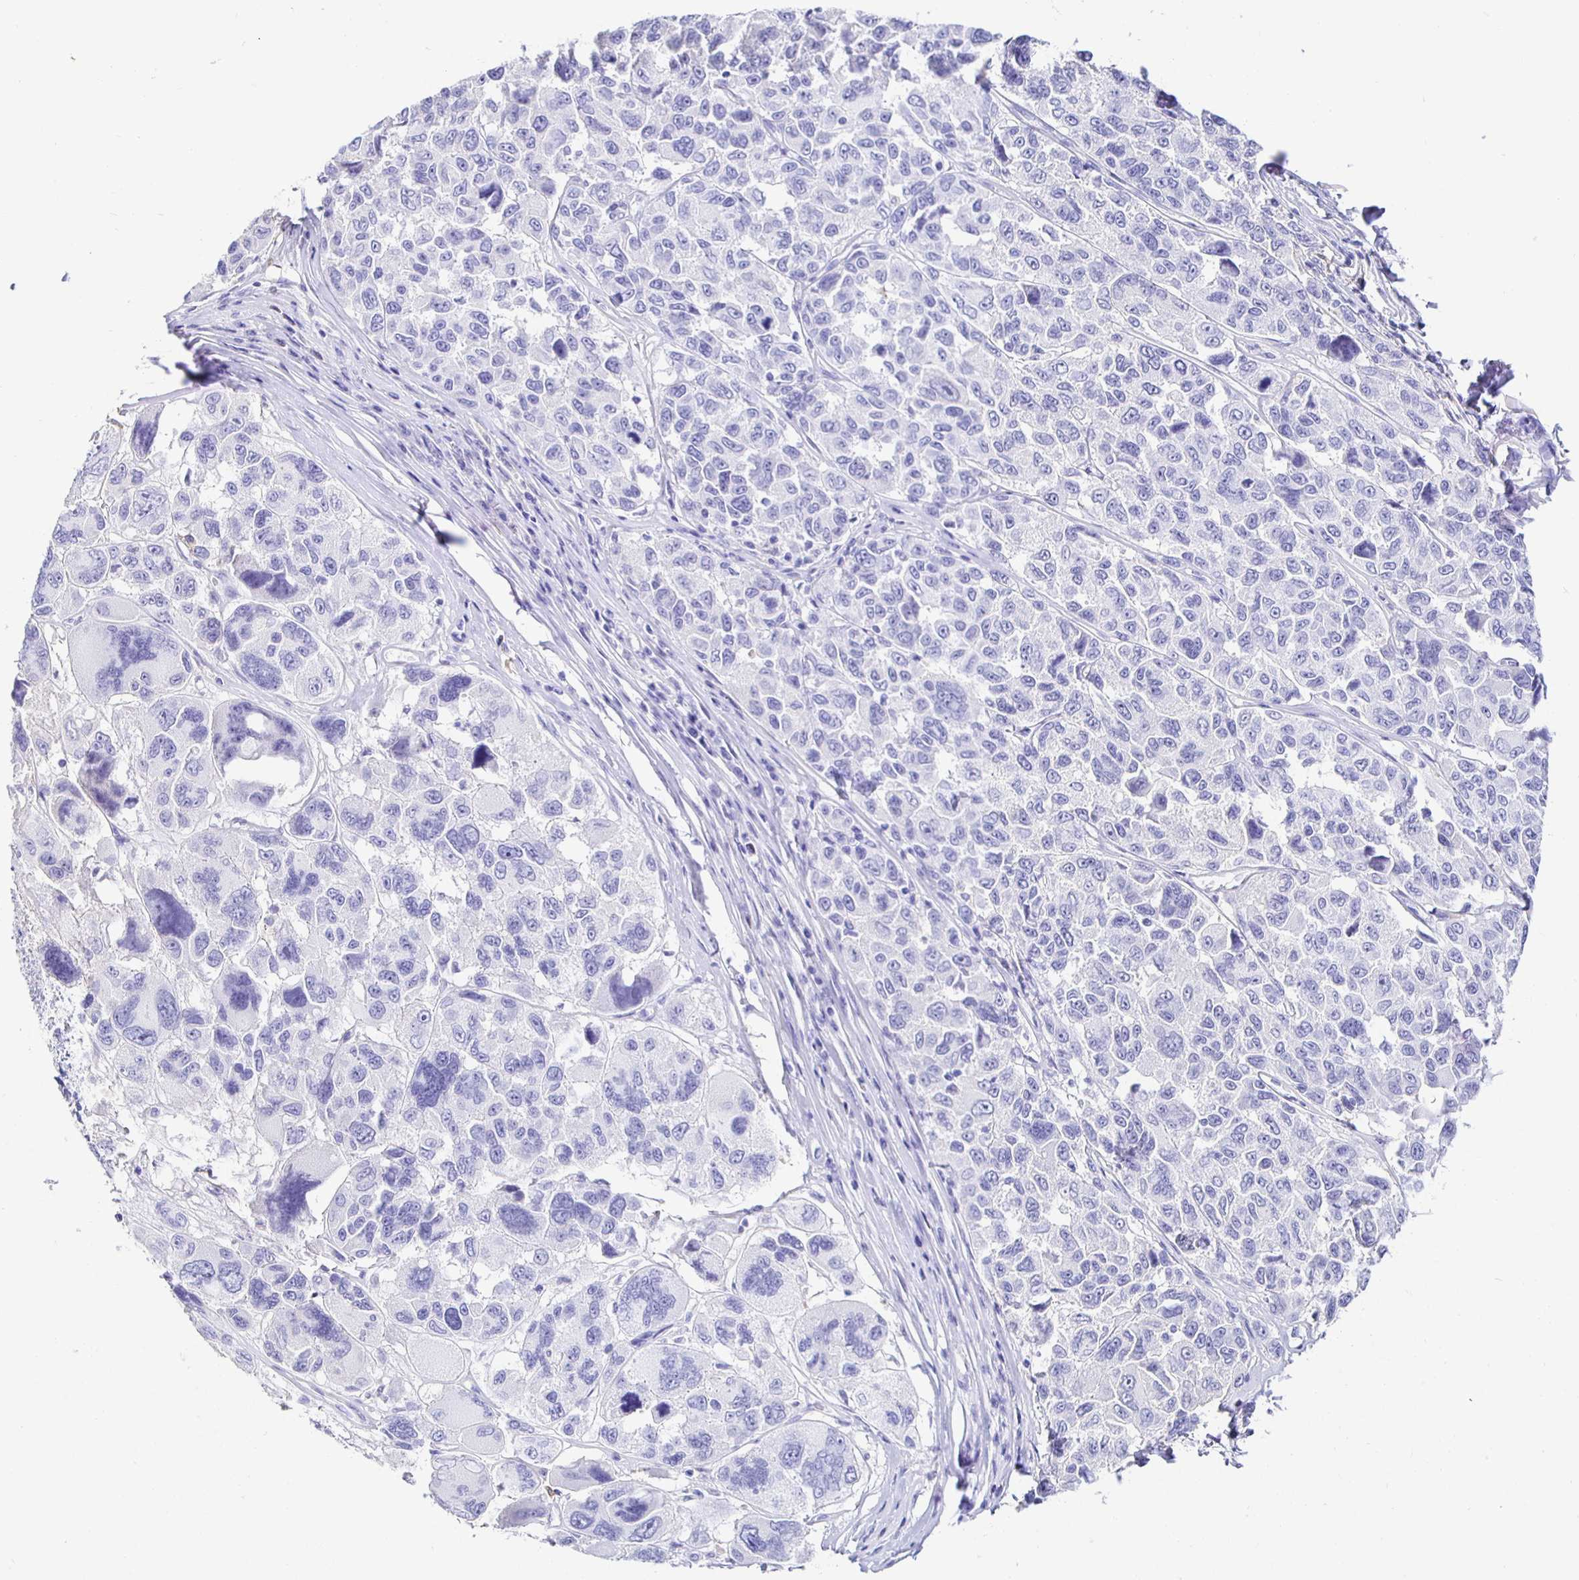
{"staining": {"intensity": "negative", "quantity": "none", "location": "none"}, "tissue": "melanoma", "cell_type": "Tumor cells", "image_type": "cancer", "snomed": [{"axis": "morphology", "description": "Malignant melanoma, NOS"}, {"axis": "topography", "description": "Skin"}], "caption": "Immunohistochemistry (IHC) photomicrograph of human melanoma stained for a protein (brown), which reveals no expression in tumor cells.", "gene": "UMOD", "patient": {"sex": "female", "age": 66}}